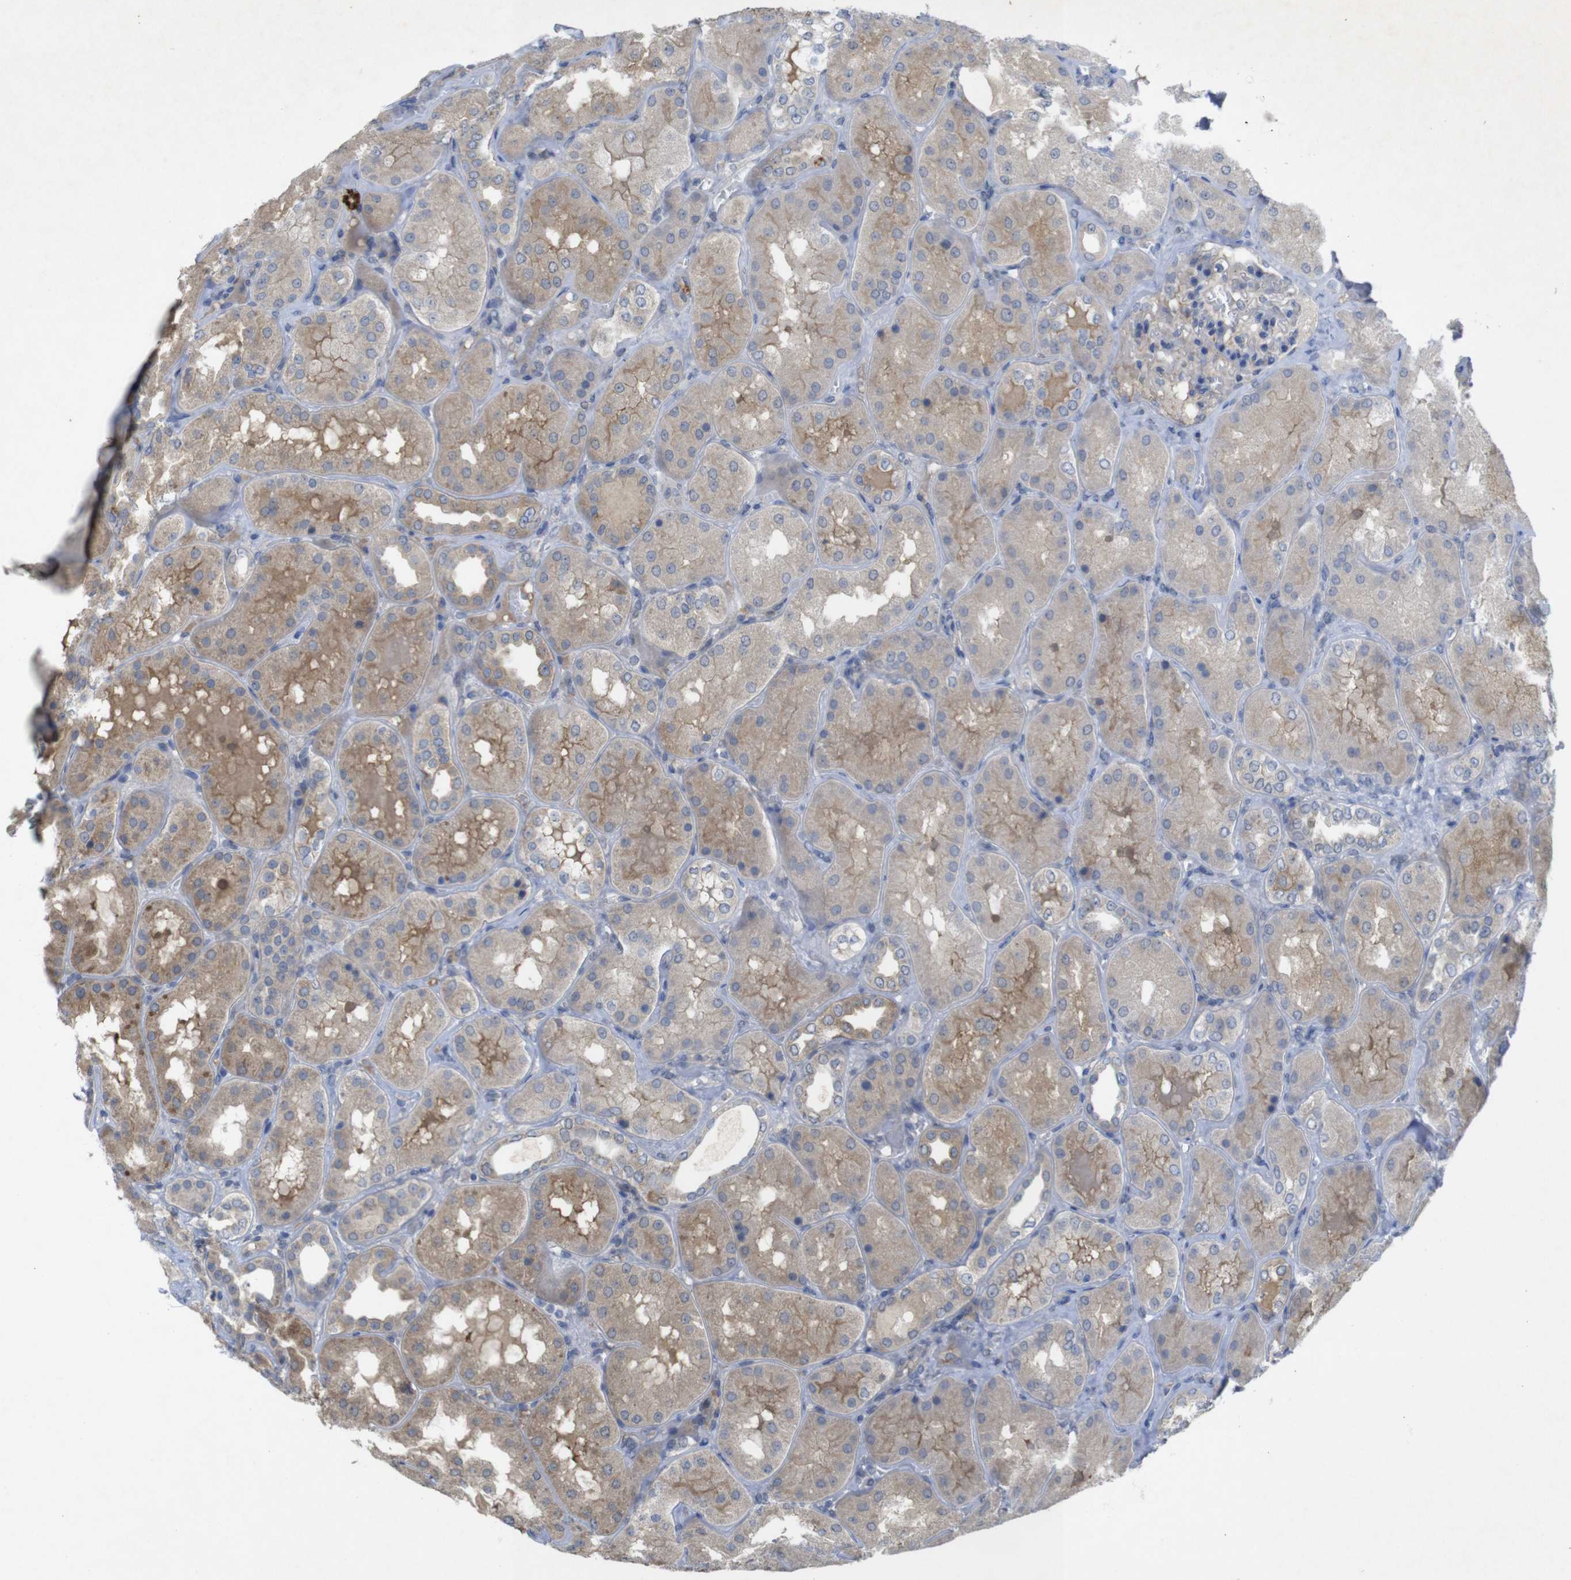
{"staining": {"intensity": "weak", "quantity": "25%-75%", "location": "cytoplasmic/membranous"}, "tissue": "kidney", "cell_type": "Cells in glomeruli", "image_type": "normal", "snomed": [{"axis": "morphology", "description": "Normal tissue, NOS"}, {"axis": "topography", "description": "Kidney"}], "caption": "Immunohistochemical staining of unremarkable human kidney displays 25%-75% levels of weak cytoplasmic/membranous protein expression in about 25%-75% of cells in glomeruli.", "gene": "BCAR3", "patient": {"sex": "female", "age": 56}}